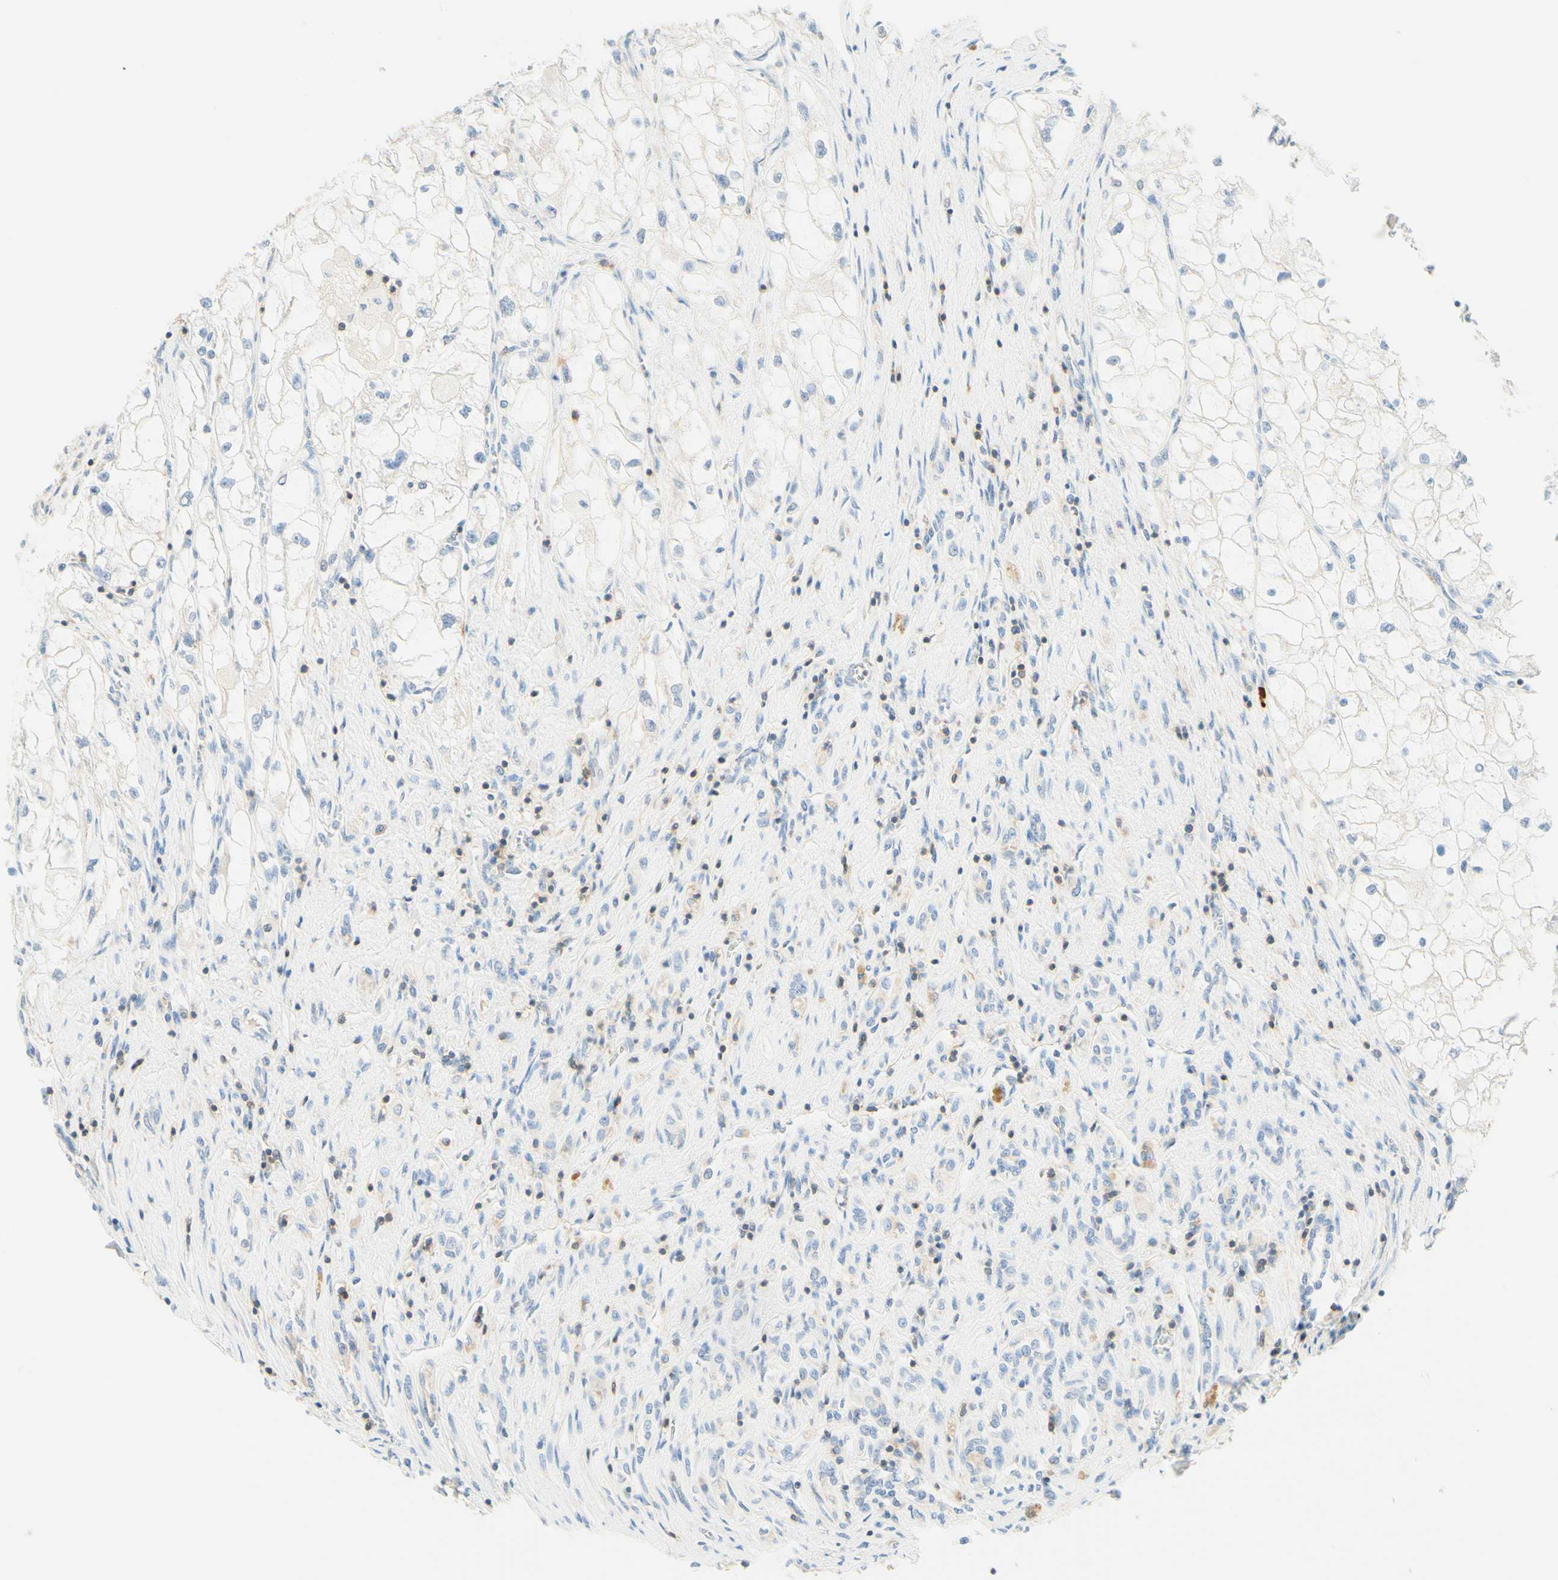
{"staining": {"intensity": "negative", "quantity": "none", "location": "none"}, "tissue": "renal cancer", "cell_type": "Tumor cells", "image_type": "cancer", "snomed": [{"axis": "morphology", "description": "Adenocarcinoma, NOS"}, {"axis": "topography", "description": "Kidney"}], "caption": "High power microscopy image of an immunohistochemistry image of adenocarcinoma (renal), revealing no significant positivity in tumor cells. Brightfield microscopy of IHC stained with DAB (brown) and hematoxylin (blue), captured at high magnification.", "gene": "LAT", "patient": {"sex": "female", "age": 70}}